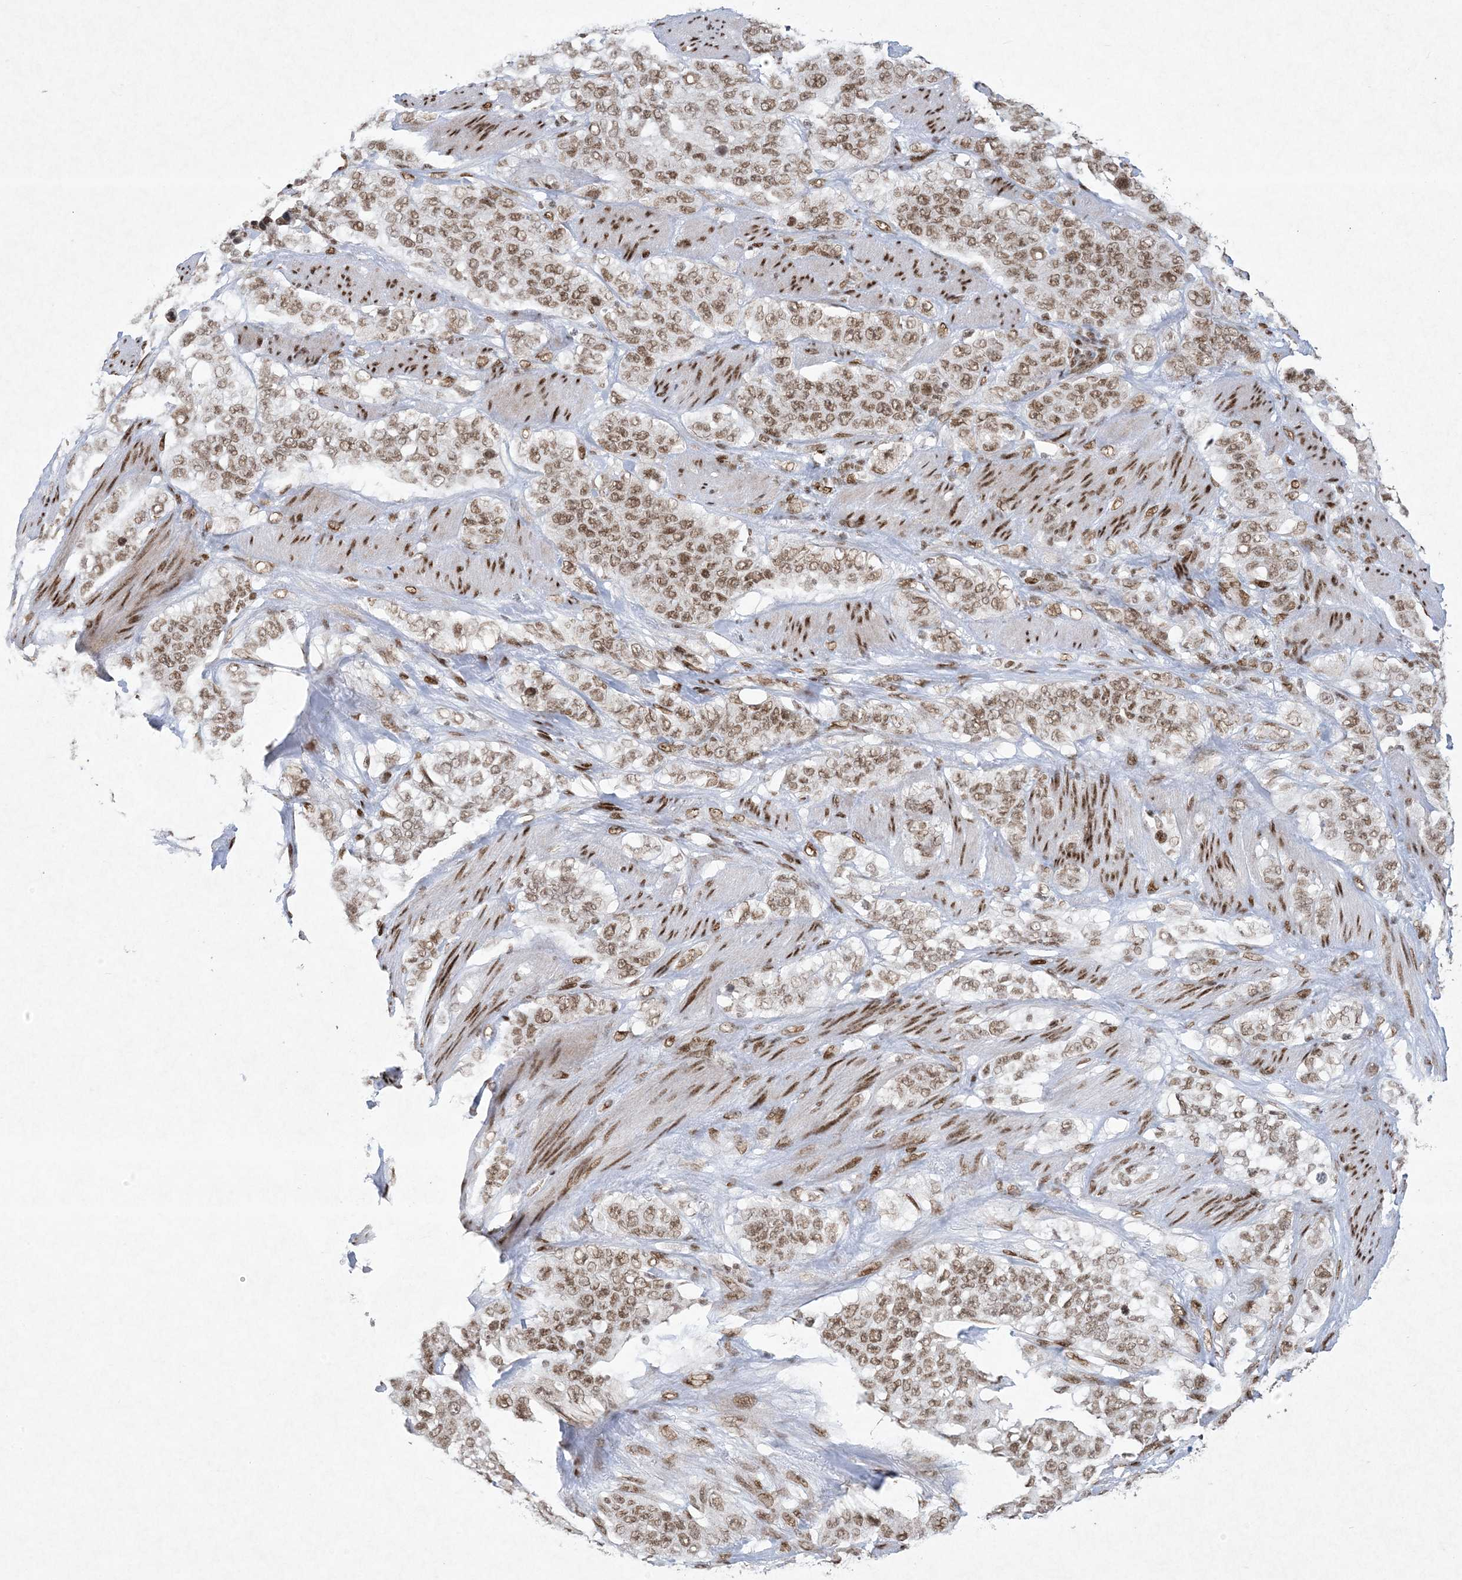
{"staining": {"intensity": "moderate", "quantity": ">75%", "location": "nuclear"}, "tissue": "stomach cancer", "cell_type": "Tumor cells", "image_type": "cancer", "snomed": [{"axis": "morphology", "description": "Adenocarcinoma, NOS"}, {"axis": "topography", "description": "Stomach"}], "caption": "Protein expression analysis of human stomach cancer (adenocarcinoma) reveals moderate nuclear positivity in approximately >75% of tumor cells.", "gene": "PKNOX2", "patient": {"sex": "male", "age": 48}}